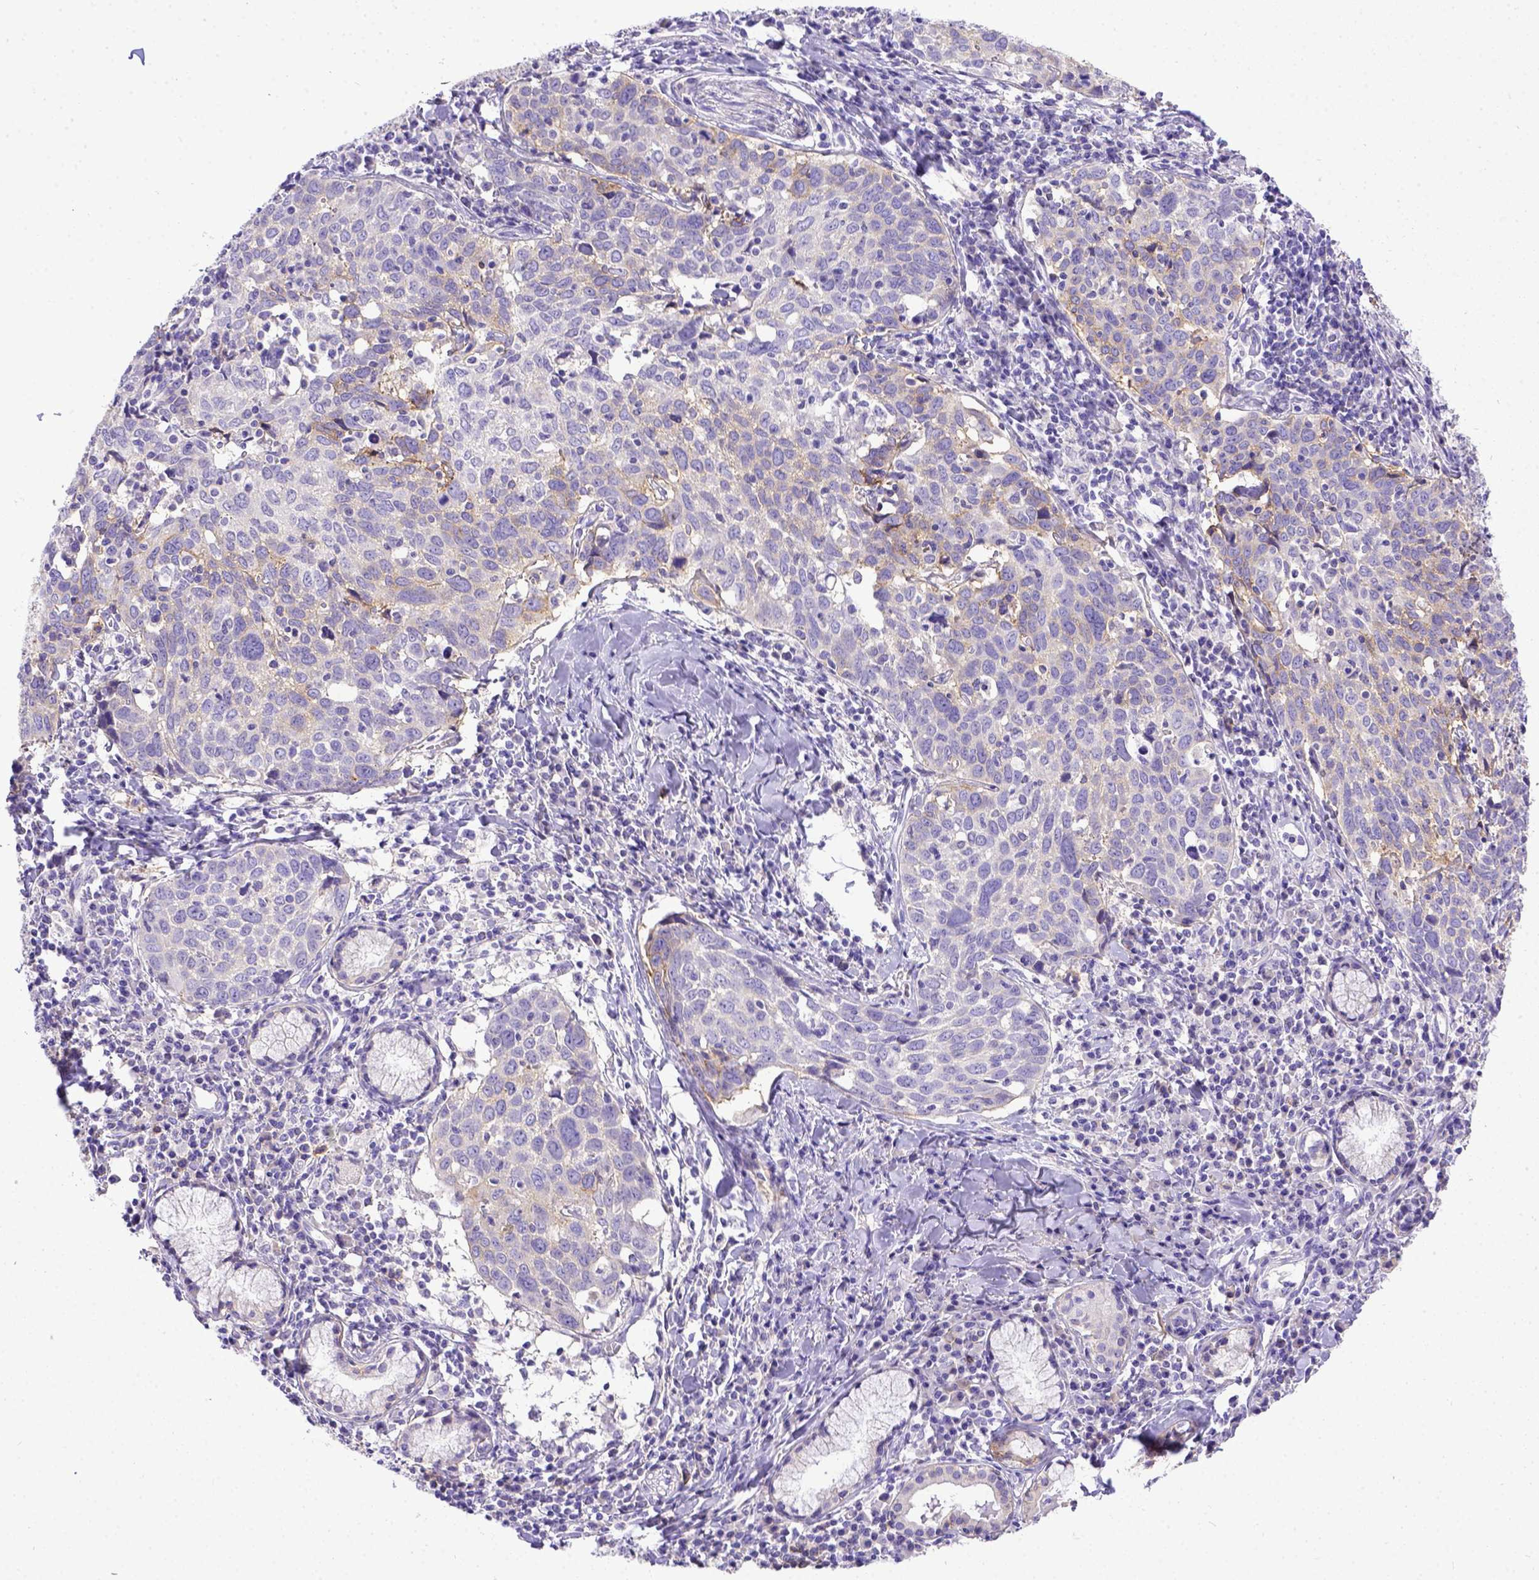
{"staining": {"intensity": "weak", "quantity": "<25%", "location": "cytoplasmic/membranous"}, "tissue": "lung cancer", "cell_type": "Tumor cells", "image_type": "cancer", "snomed": [{"axis": "morphology", "description": "Squamous cell carcinoma, NOS"}, {"axis": "topography", "description": "Lung"}], "caption": "Human squamous cell carcinoma (lung) stained for a protein using IHC reveals no staining in tumor cells.", "gene": "BTN1A1", "patient": {"sex": "male", "age": 57}}